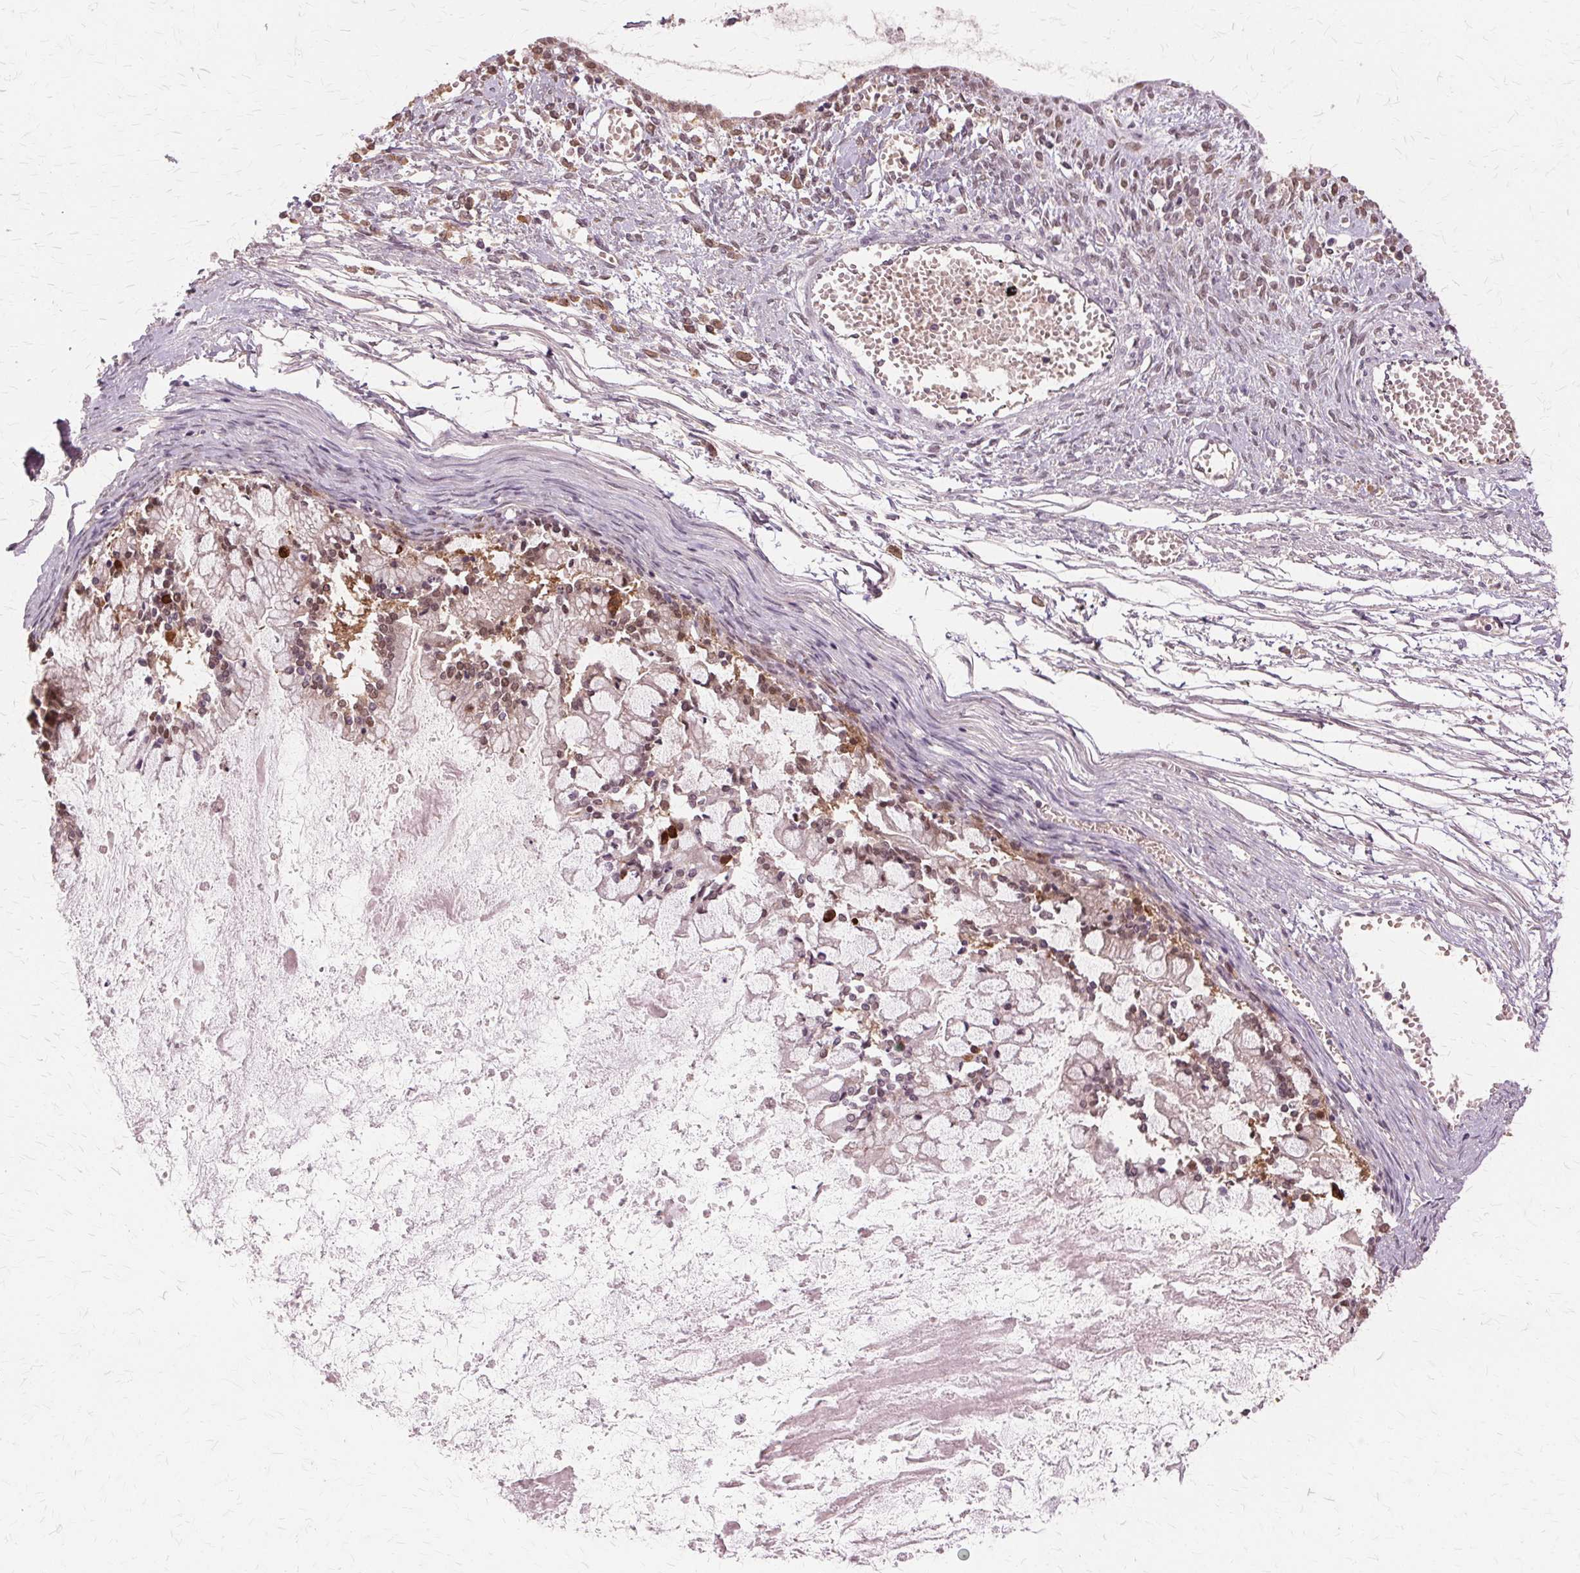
{"staining": {"intensity": "weak", "quantity": ">75%", "location": "nuclear"}, "tissue": "ovarian cancer", "cell_type": "Tumor cells", "image_type": "cancer", "snomed": [{"axis": "morphology", "description": "Cystadenocarcinoma, mucinous, NOS"}, {"axis": "topography", "description": "Ovary"}], "caption": "Immunohistochemistry (IHC) of mucinous cystadenocarcinoma (ovarian) displays low levels of weak nuclear staining in about >75% of tumor cells.", "gene": "PRMT5", "patient": {"sex": "female", "age": 67}}